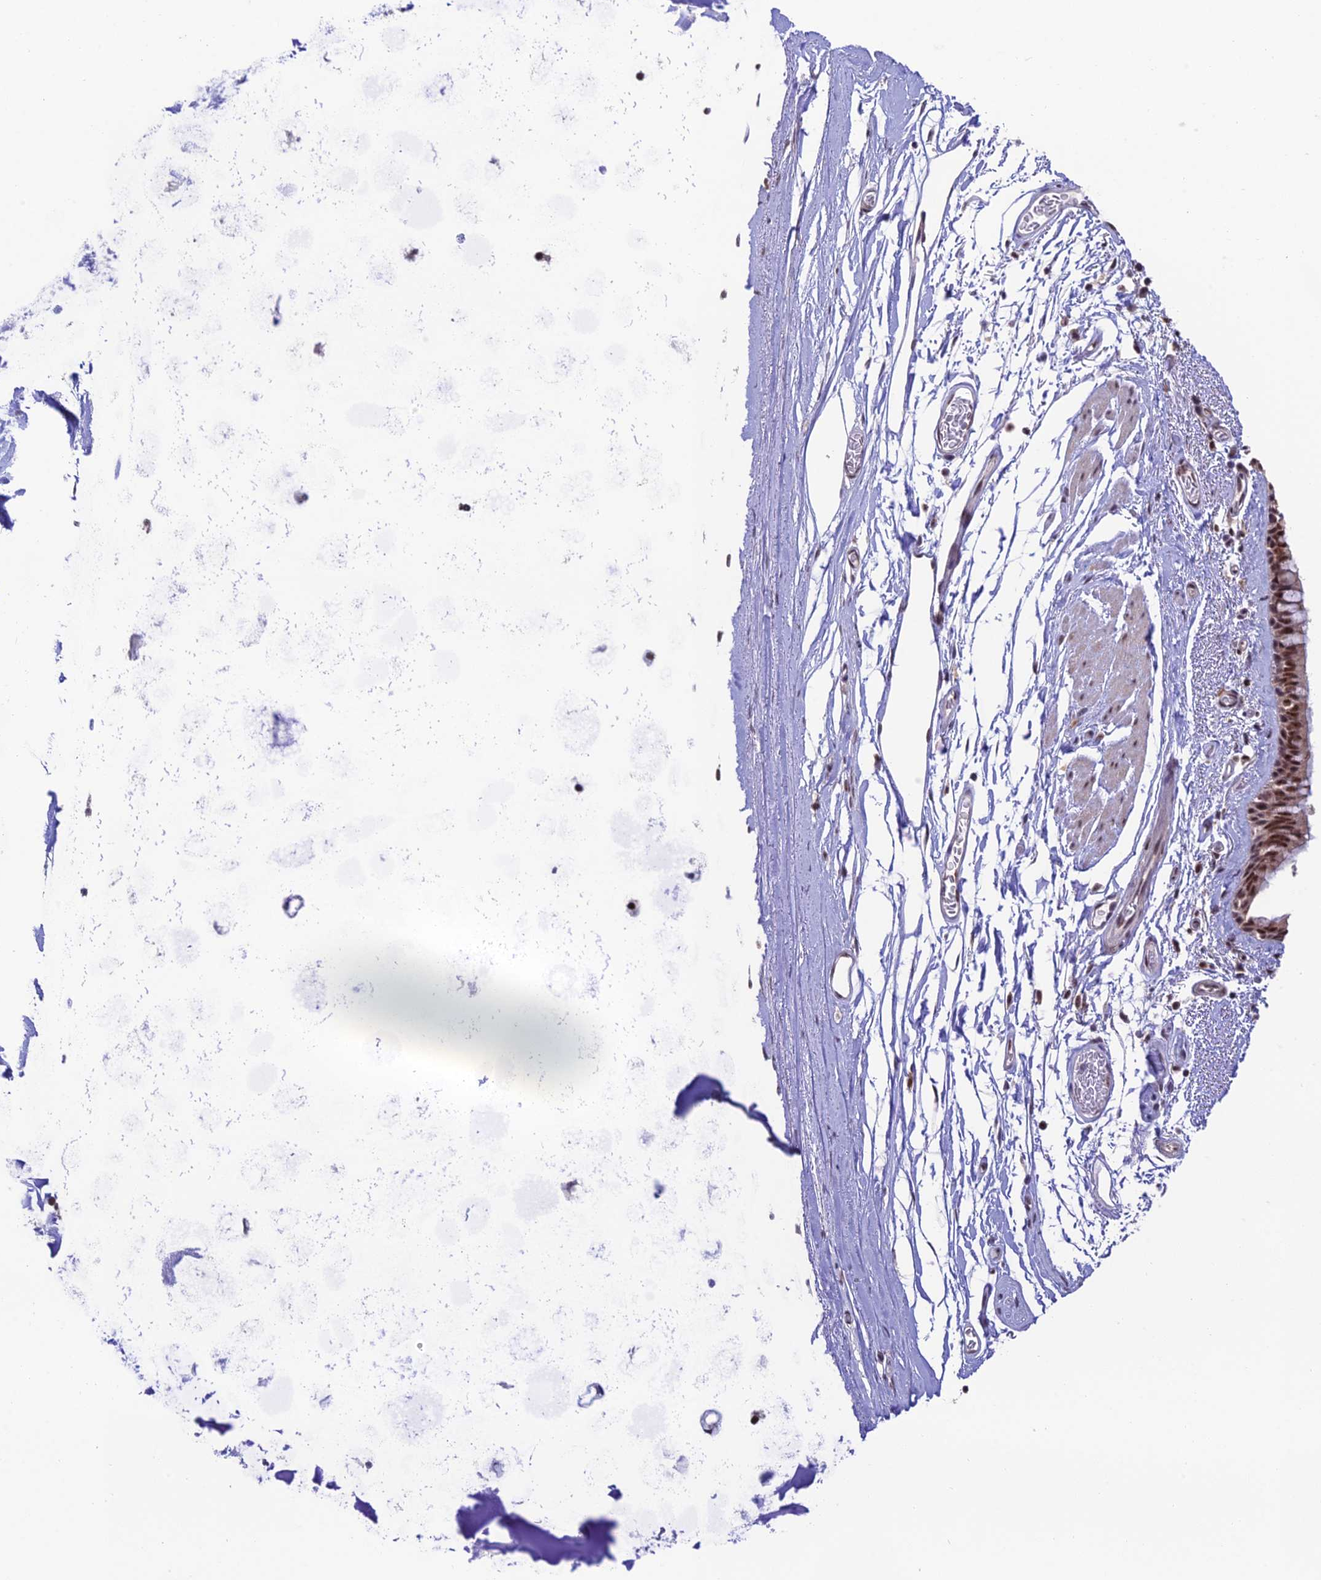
{"staining": {"intensity": "moderate", "quantity": ">75%", "location": "nuclear"}, "tissue": "bronchus", "cell_type": "Respiratory epithelial cells", "image_type": "normal", "snomed": [{"axis": "morphology", "description": "Normal tissue, NOS"}, {"axis": "topography", "description": "Cartilage tissue"}], "caption": "Immunohistochemistry (IHC) of unremarkable human bronchus exhibits medium levels of moderate nuclear staining in about >75% of respiratory epithelial cells.", "gene": "THOC7", "patient": {"sex": "male", "age": 63}}